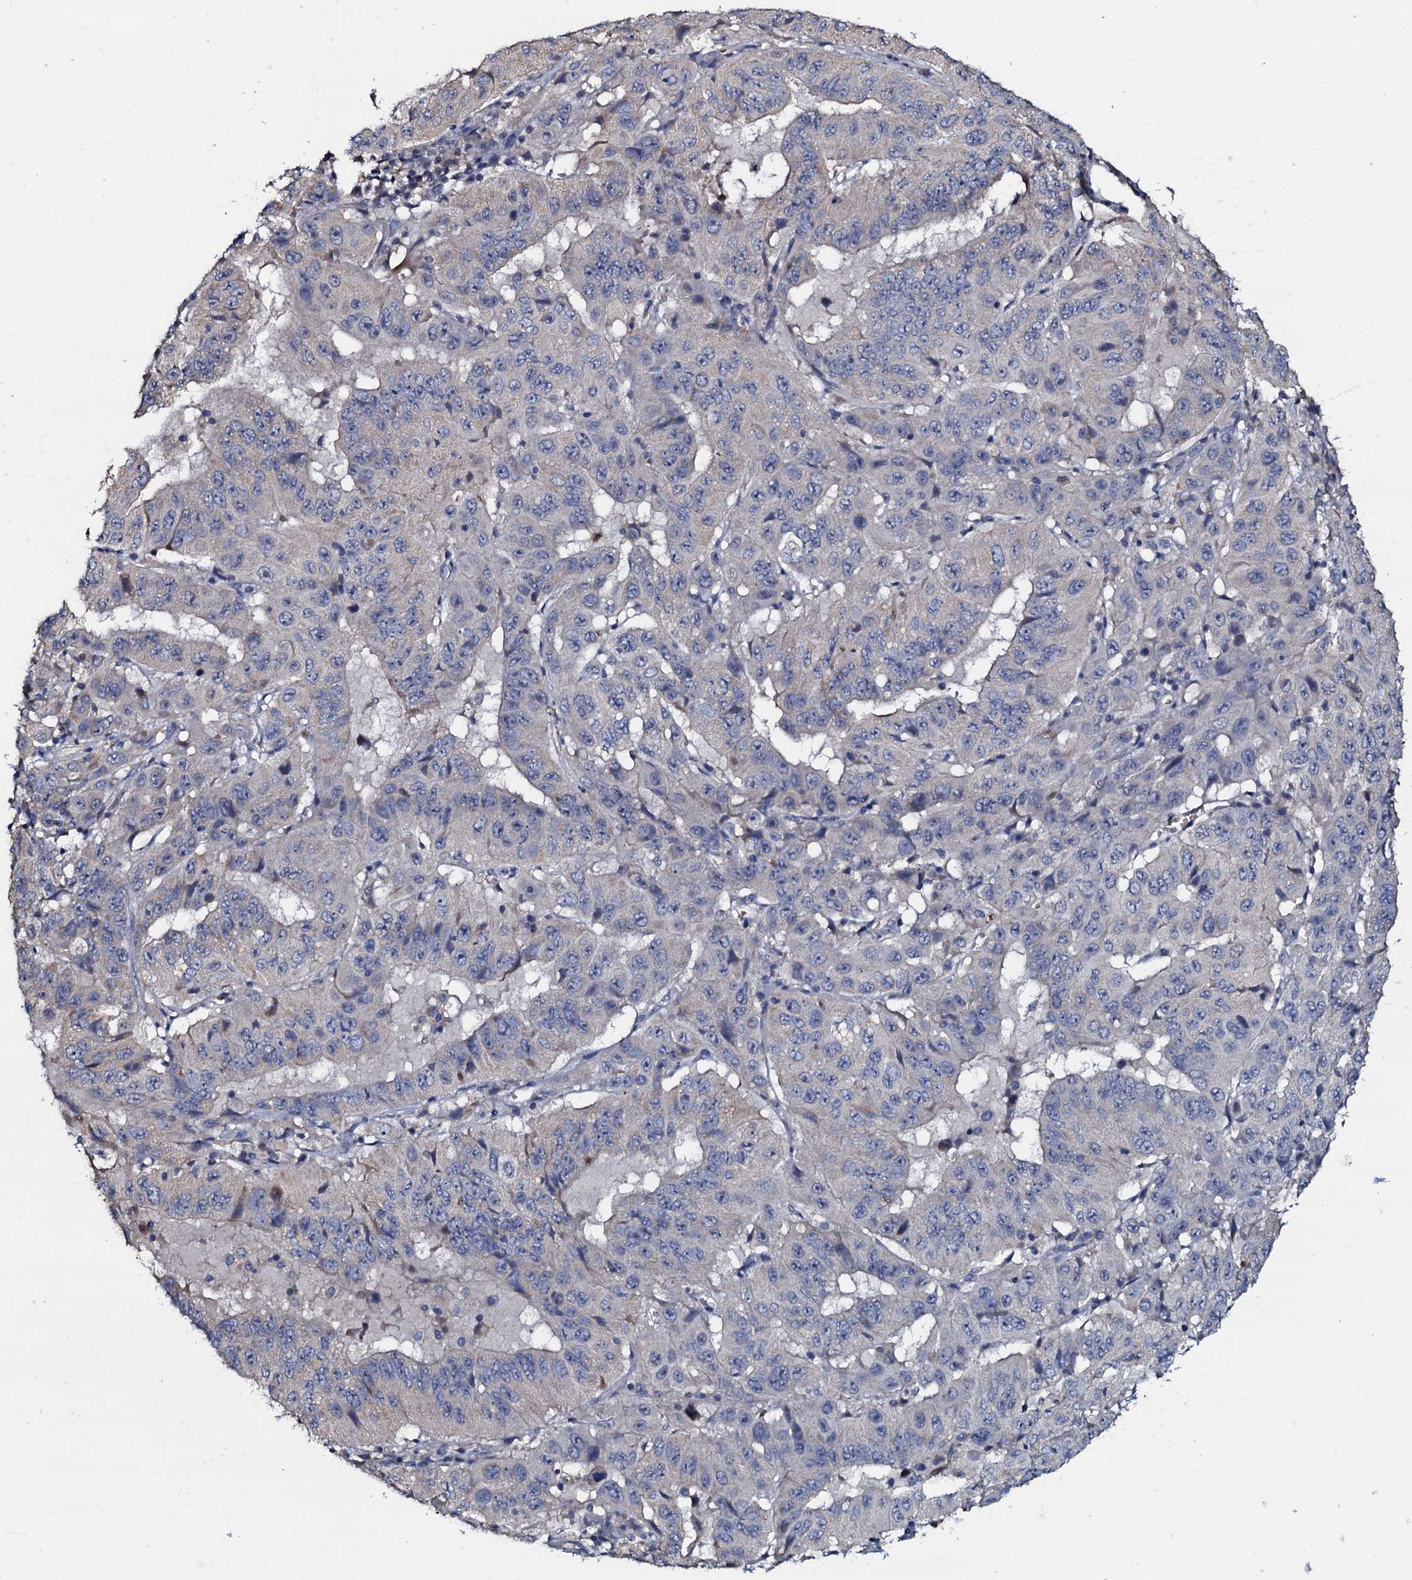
{"staining": {"intensity": "negative", "quantity": "none", "location": "none"}, "tissue": "pancreatic cancer", "cell_type": "Tumor cells", "image_type": "cancer", "snomed": [{"axis": "morphology", "description": "Adenocarcinoma, NOS"}, {"axis": "topography", "description": "Pancreas"}], "caption": "Protein analysis of pancreatic adenocarcinoma displays no significant positivity in tumor cells.", "gene": "CPNE2", "patient": {"sex": "male", "age": 63}}